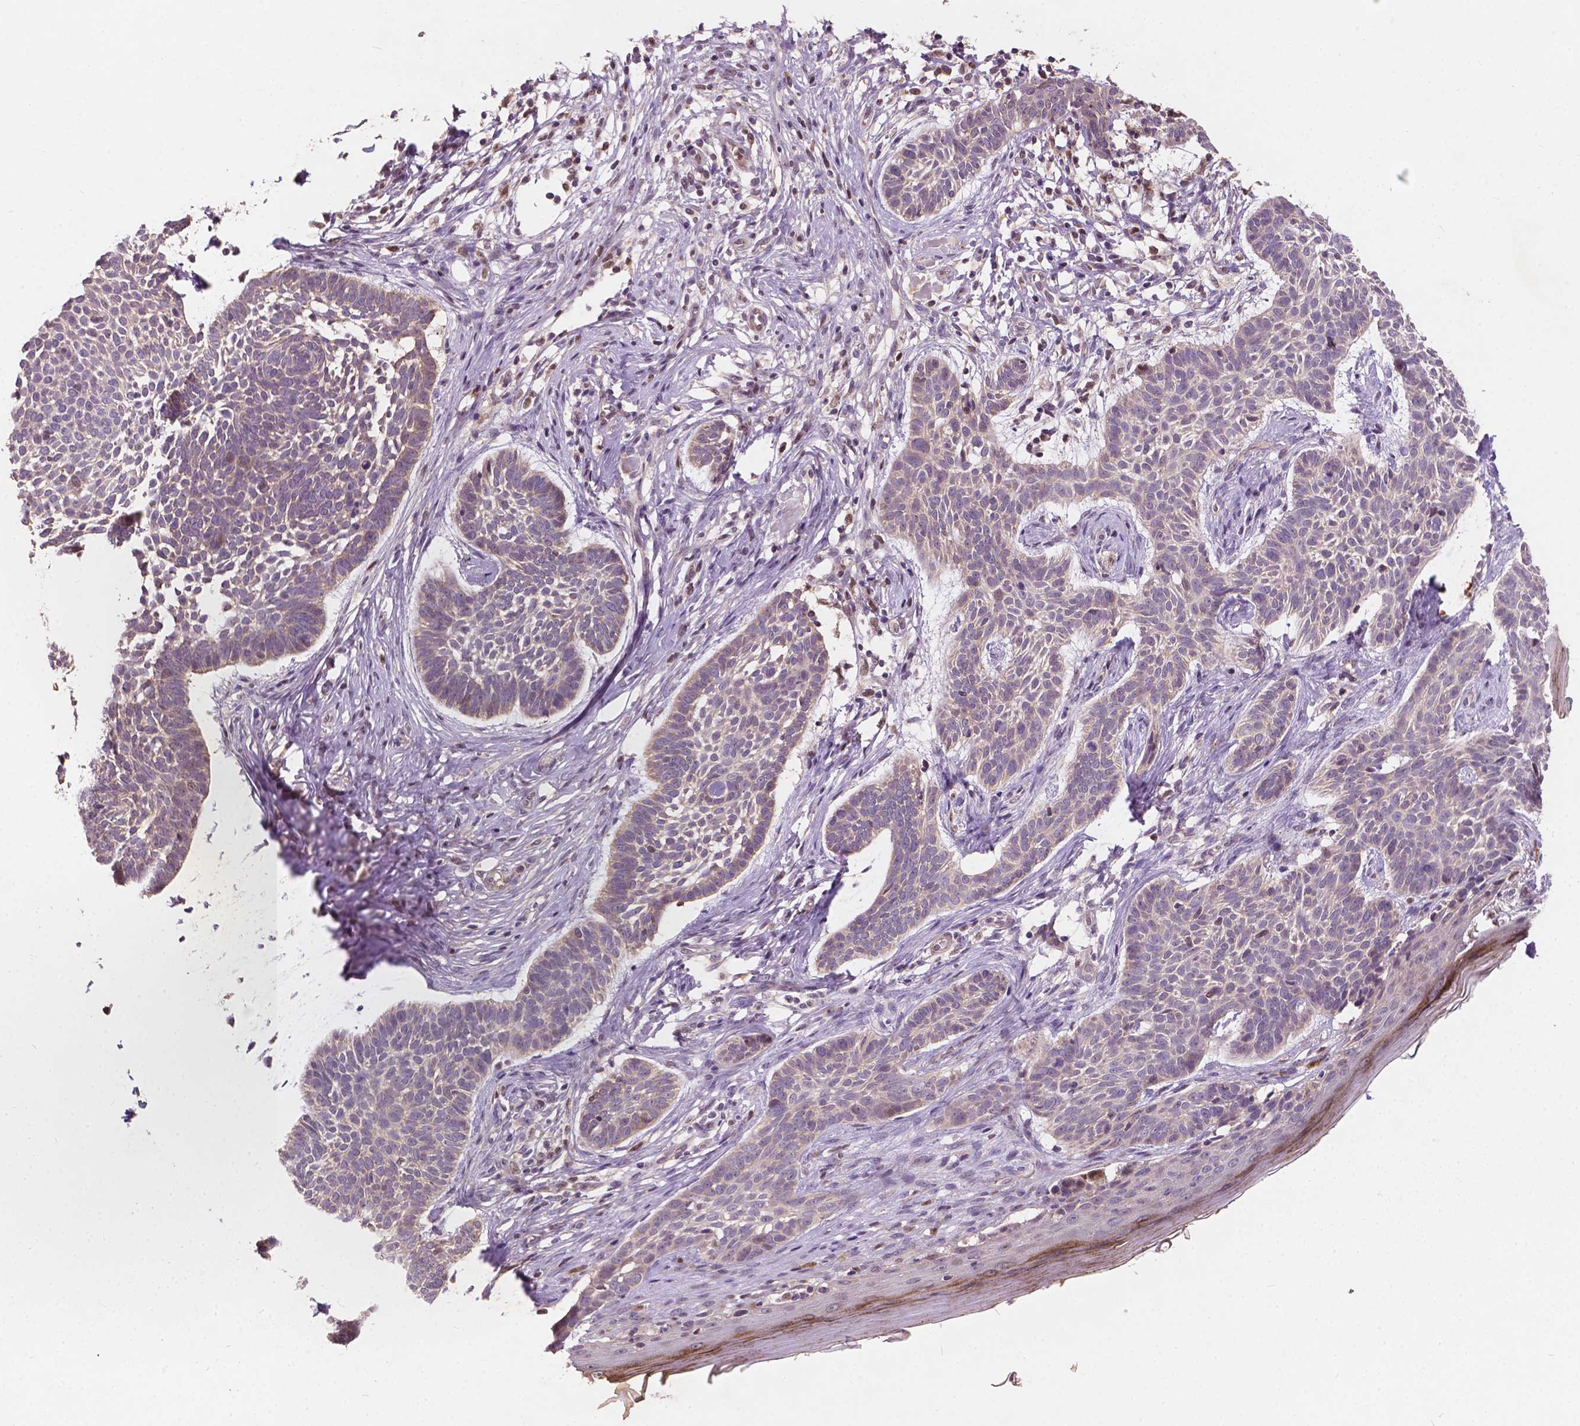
{"staining": {"intensity": "weak", "quantity": "<25%", "location": "cytoplasmic/membranous"}, "tissue": "skin cancer", "cell_type": "Tumor cells", "image_type": "cancer", "snomed": [{"axis": "morphology", "description": "Basal cell carcinoma"}, {"axis": "topography", "description": "Skin"}], "caption": "This photomicrograph is of skin cancer (basal cell carcinoma) stained with IHC to label a protein in brown with the nuclei are counter-stained blue. There is no staining in tumor cells.", "gene": "DUSP16", "patient": {"sex": "male", "age": 85}}